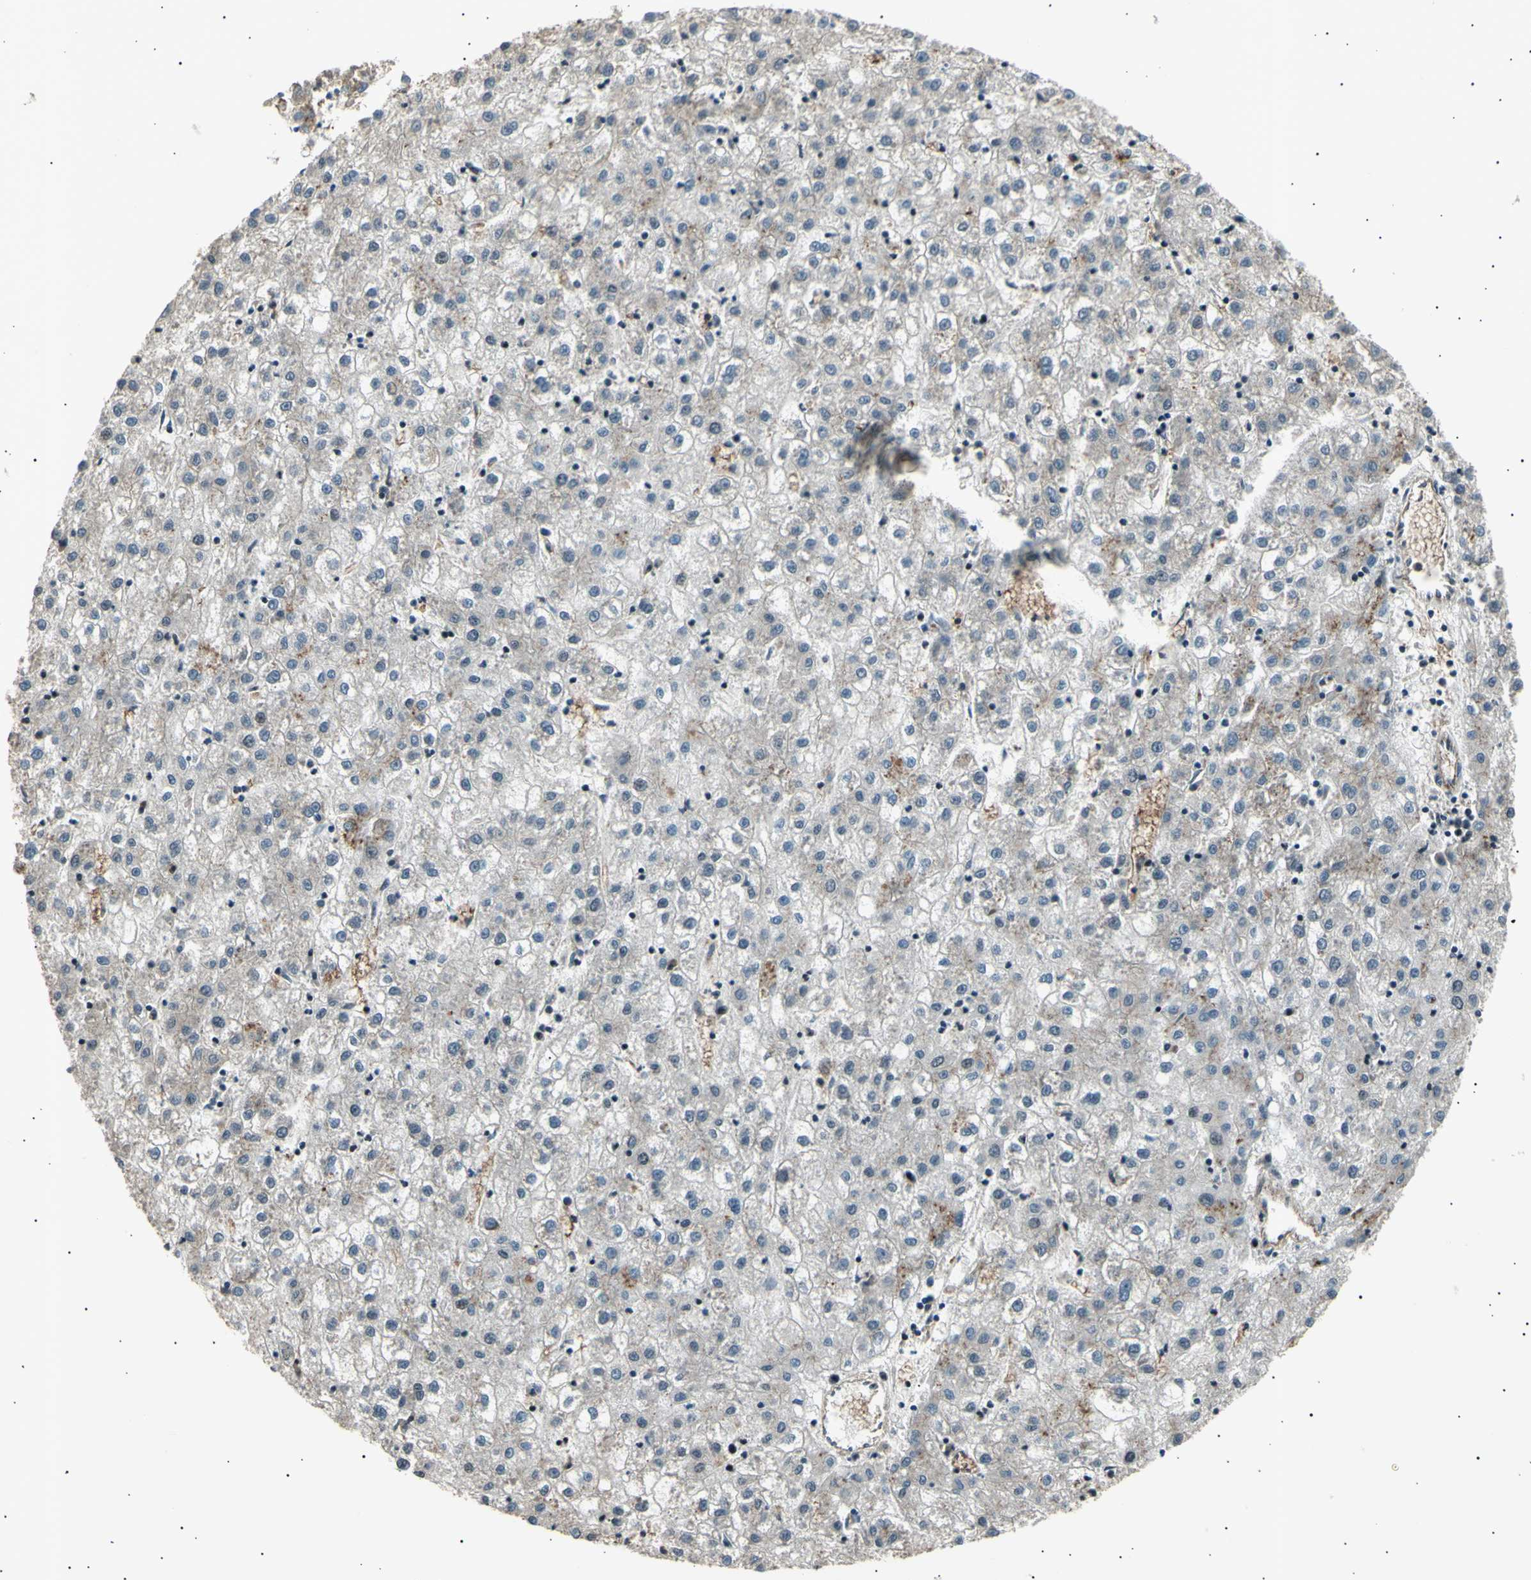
{"staining": {"intensity": "weak", "quantity": "<25%", "location": "cytoplasmic/membranous"}, "tissue": "liver cancer", "cell_type": "Tumor cells", "image_type": "cancer", "snomed": [{"axis": "morphology", "description": "Carcinoma, Hepatocellular, NOS"}, {"axis": "topography", "description": "Liver"}], "caption": "There is no significant positivity in tumor cells of hepatocellular carcinoma (liver).", "gene": "NUAK2", "patient": {"sex": "male", "age": 72}}